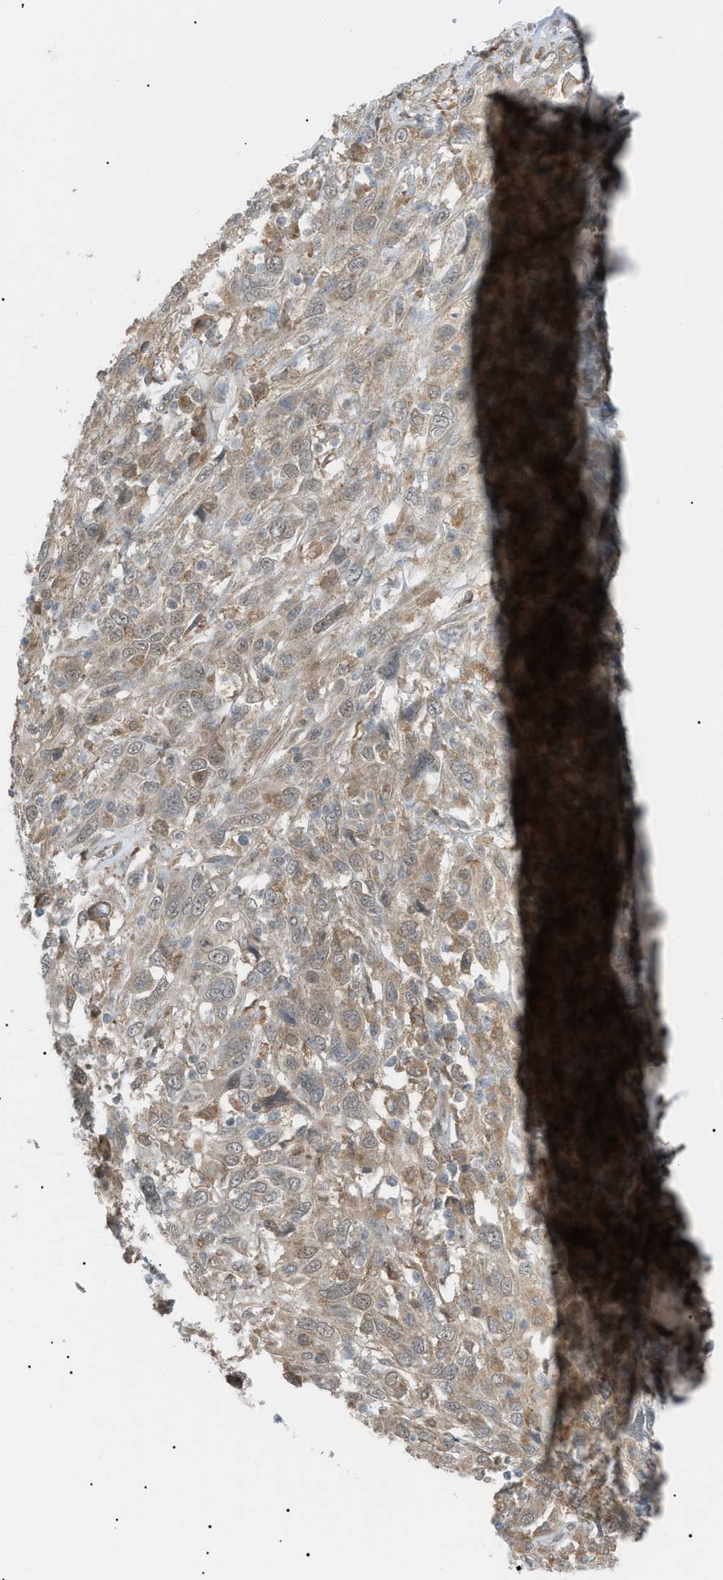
{"staining": {"intensity": "weak", "quantity": ">75%", "location": "cytoplasmic/membranous,nuclear"}, "tissue": "cervical cancer", "cell_type": "Tumor cells", "image_type": "cancer", "snomed": [{"axis": "morphology", "description": "Squamous cell carcinoma, NOS"}, {"axis": "topography", "description": "Cervix"}], "caption": "Tumor cells reveal low levels of weak cytoplasmic/membranous and nuclear staining in approximately >75% of cells in human squamous cell carcinoma (cervical). (IHC, brightfield microscopy, high magnification).", "gene": "LPIN2", "patient": {"sex": "female", "age": 46}}